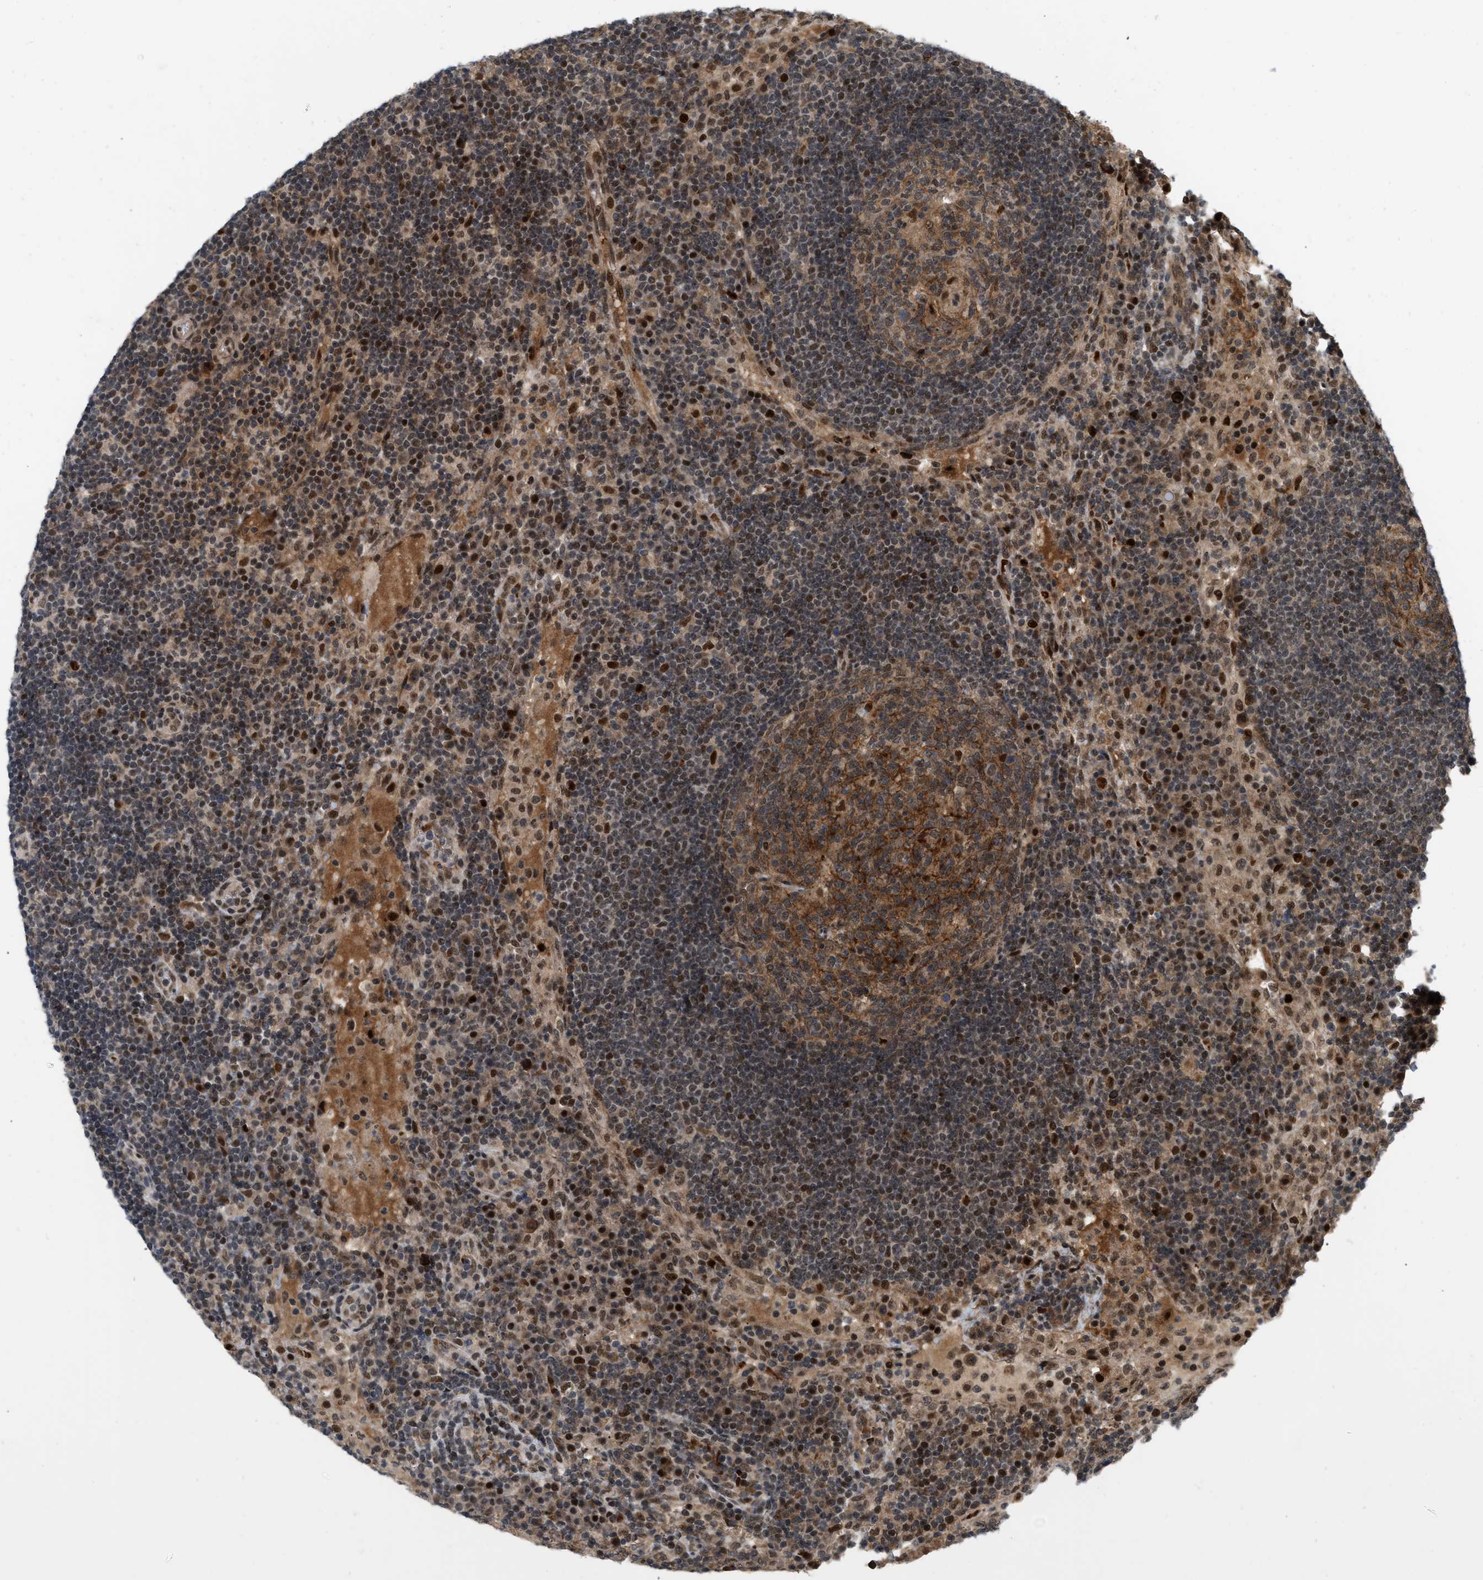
{"staining": {"intensity": "strong", "quantity": ">75%", "location": "cytoplasmic/membranous,nuclear"}, "tissue": "lymph node", "cell_type": "Germinal center cells", "image_type": "normal", "snomed": [{"axis": "morphology", "description": "Normal tissue, NOS"}, {"axis": "topography", "description": "Lymph node"}], "caption": "Benign lymph node exhibits strong cytoplasmic/membranous,nuclear staining in about >75% of germinal center cells, visualized by immunohistochemistry. (IHC, brightfield microscopy, high magnification).", "gene": "ANKRD11", "patient": {"sex": "female", "age": 53}}